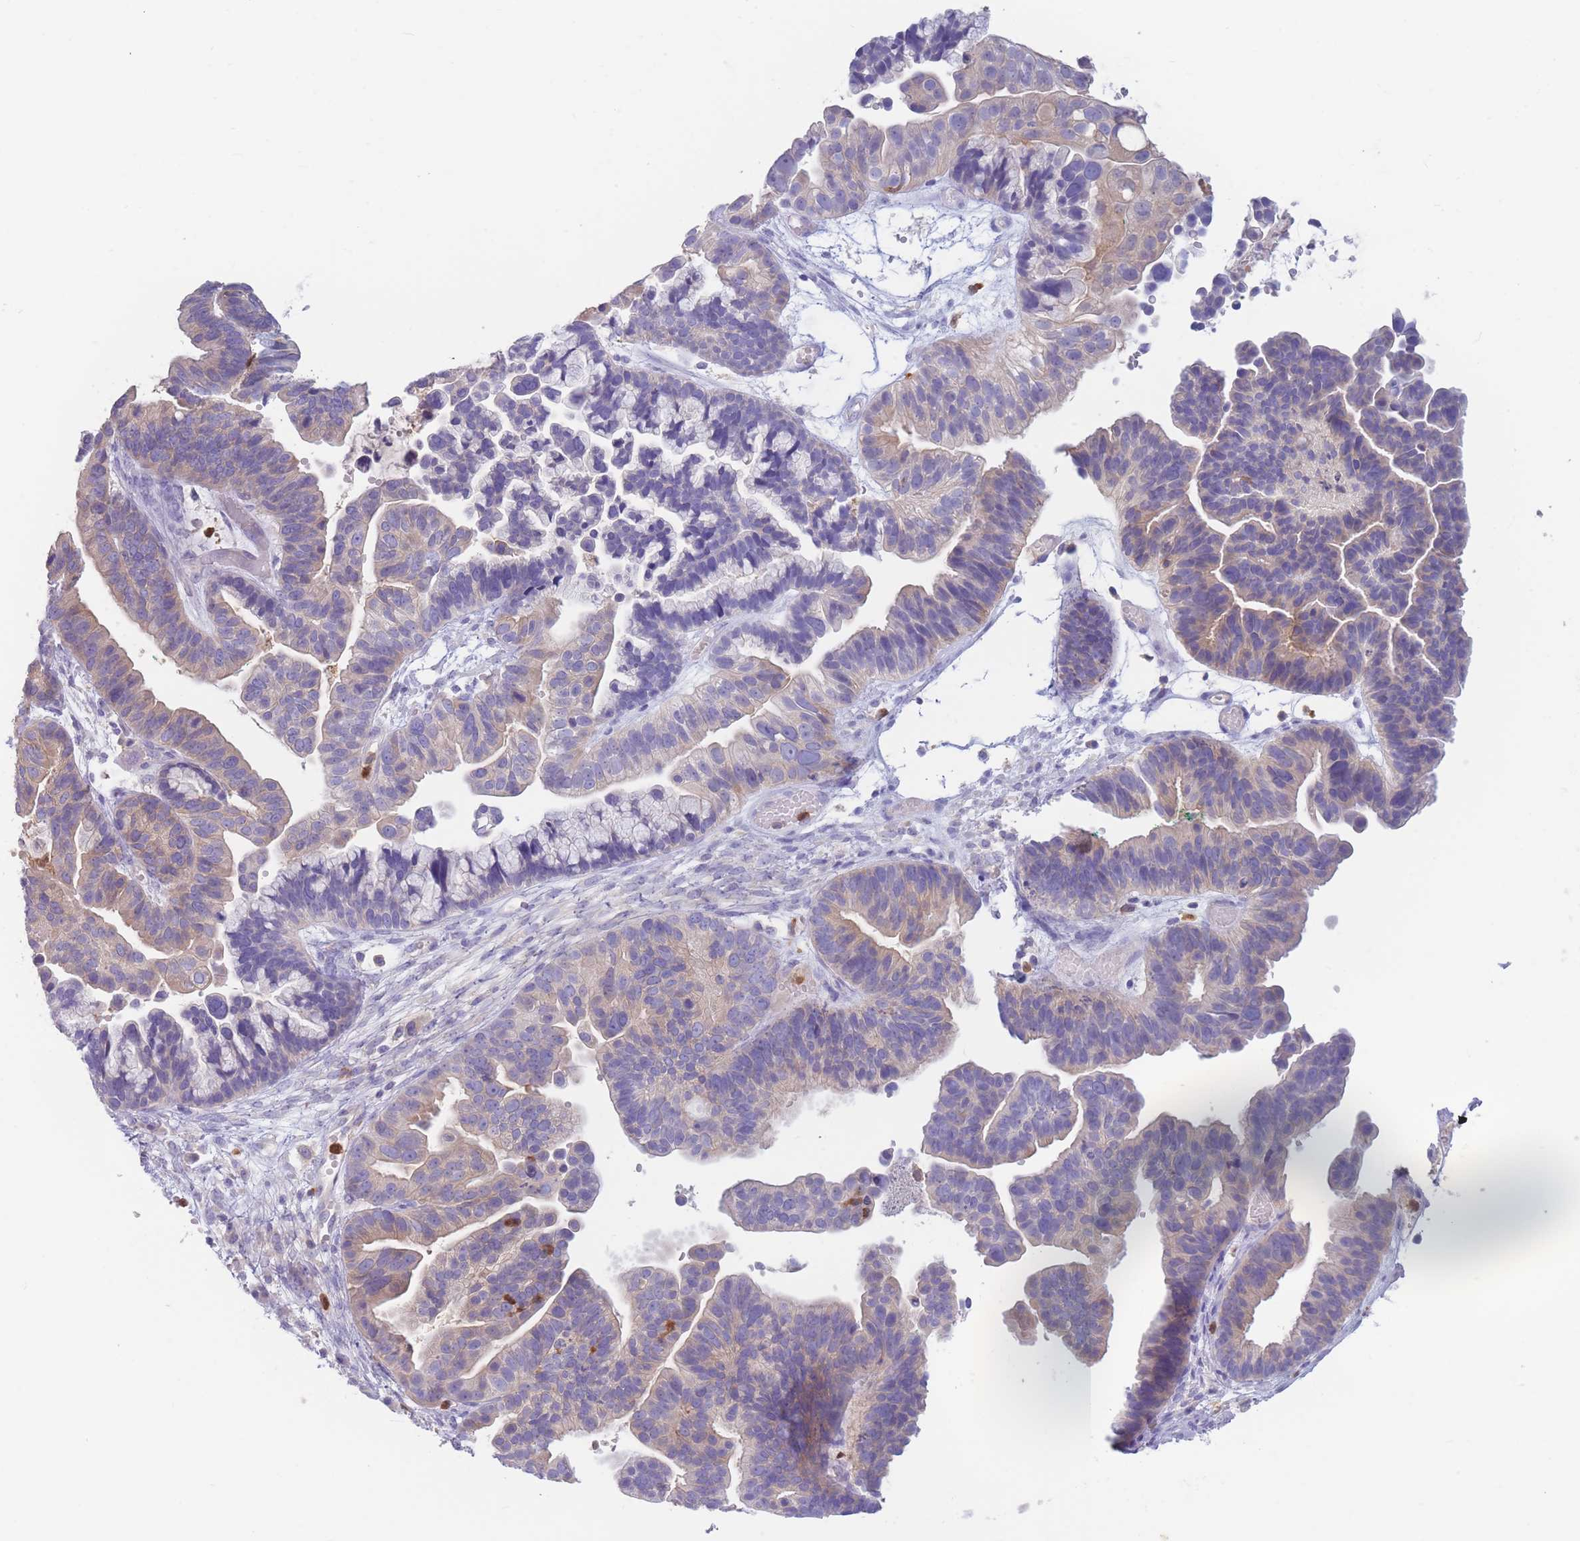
{"staining": {"intensity": "weak", "quantity": "25%-75%", "location": "cytoplasmic/membranous"}, "tissue": "ovarian cancer", "cell_type": "Tumor cells", "image_type": "cancer", "snomed": [{"axis": "morphology", "description": "Cystadenocarcinoma, serous, NOS"}, {"axis": "topography", "description": "Ovary"}], "caption": "A micrograph of human ovarian serous cystadenocarcinoma stained for a protein shows weak cytoplasmic/membranous brown staining in tumor cells. The protein of interest is shown in brown color, while the nuclei are stained blue.", "gene": "ST3GAL4", "patient": {"sex": "female", "age": 56}}